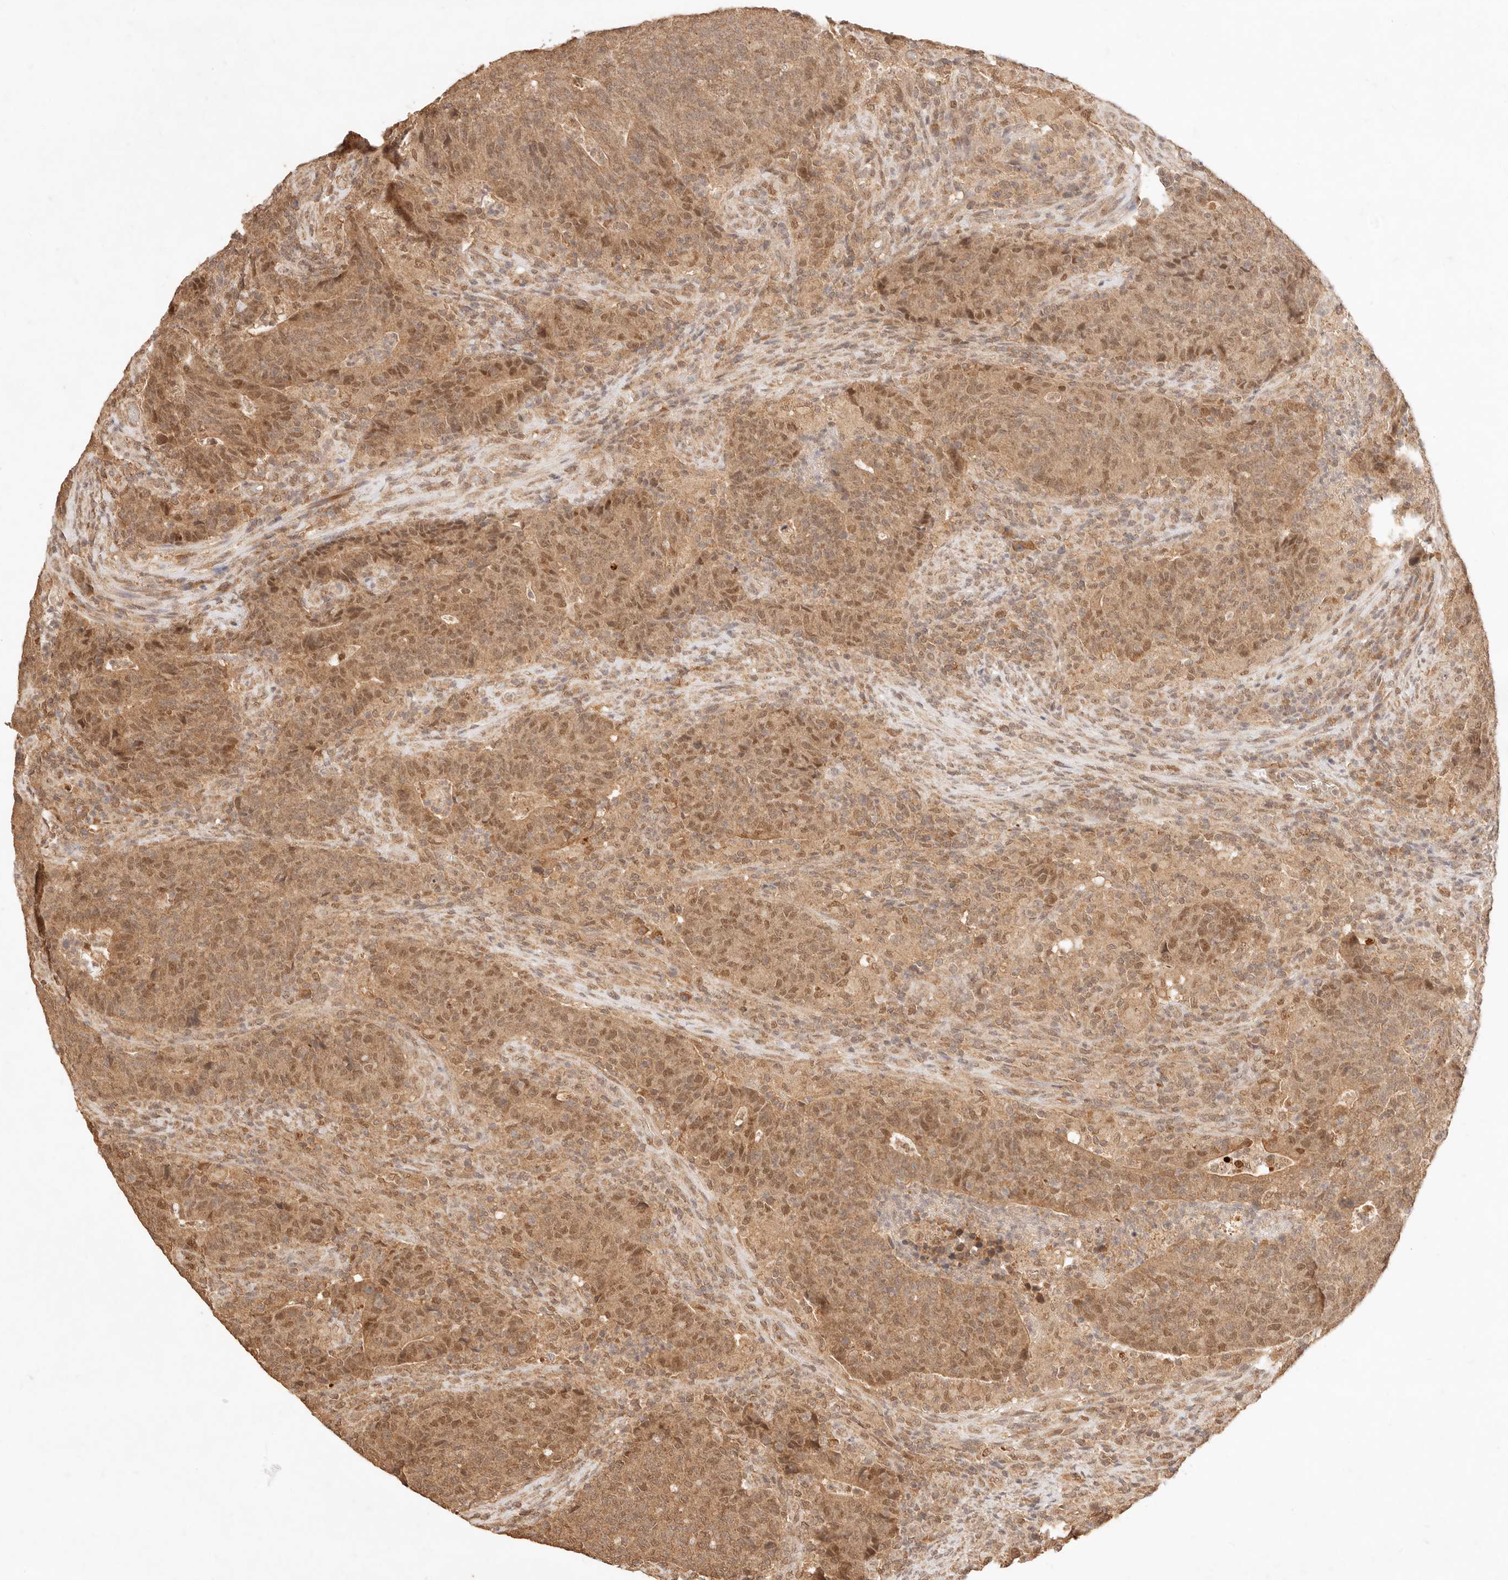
{"staining": {"intensity": "moderate", "quantity": ">75%", "location": "cytoplasmic/membranous,nuclear"}, "tissue": "colorectal cancer", "cell_type": "Tumor cells", "image_type": "cancer", "snomed": [{"axis": "morphology", "description": "Adenocarcinoma, NOS"}, {"axis": "topography", "description": "Colon"}], "caption": "A photomicrograph showing moderate cytoplasmic/membranous and nuclear staining in about >75% of tumor cells in colorectal cancer (adenocarcinoma), as visualized by brown immunohistochemical staining.", "gene": "TRIM11", "patient": {"sex": "female", "age": 75}}